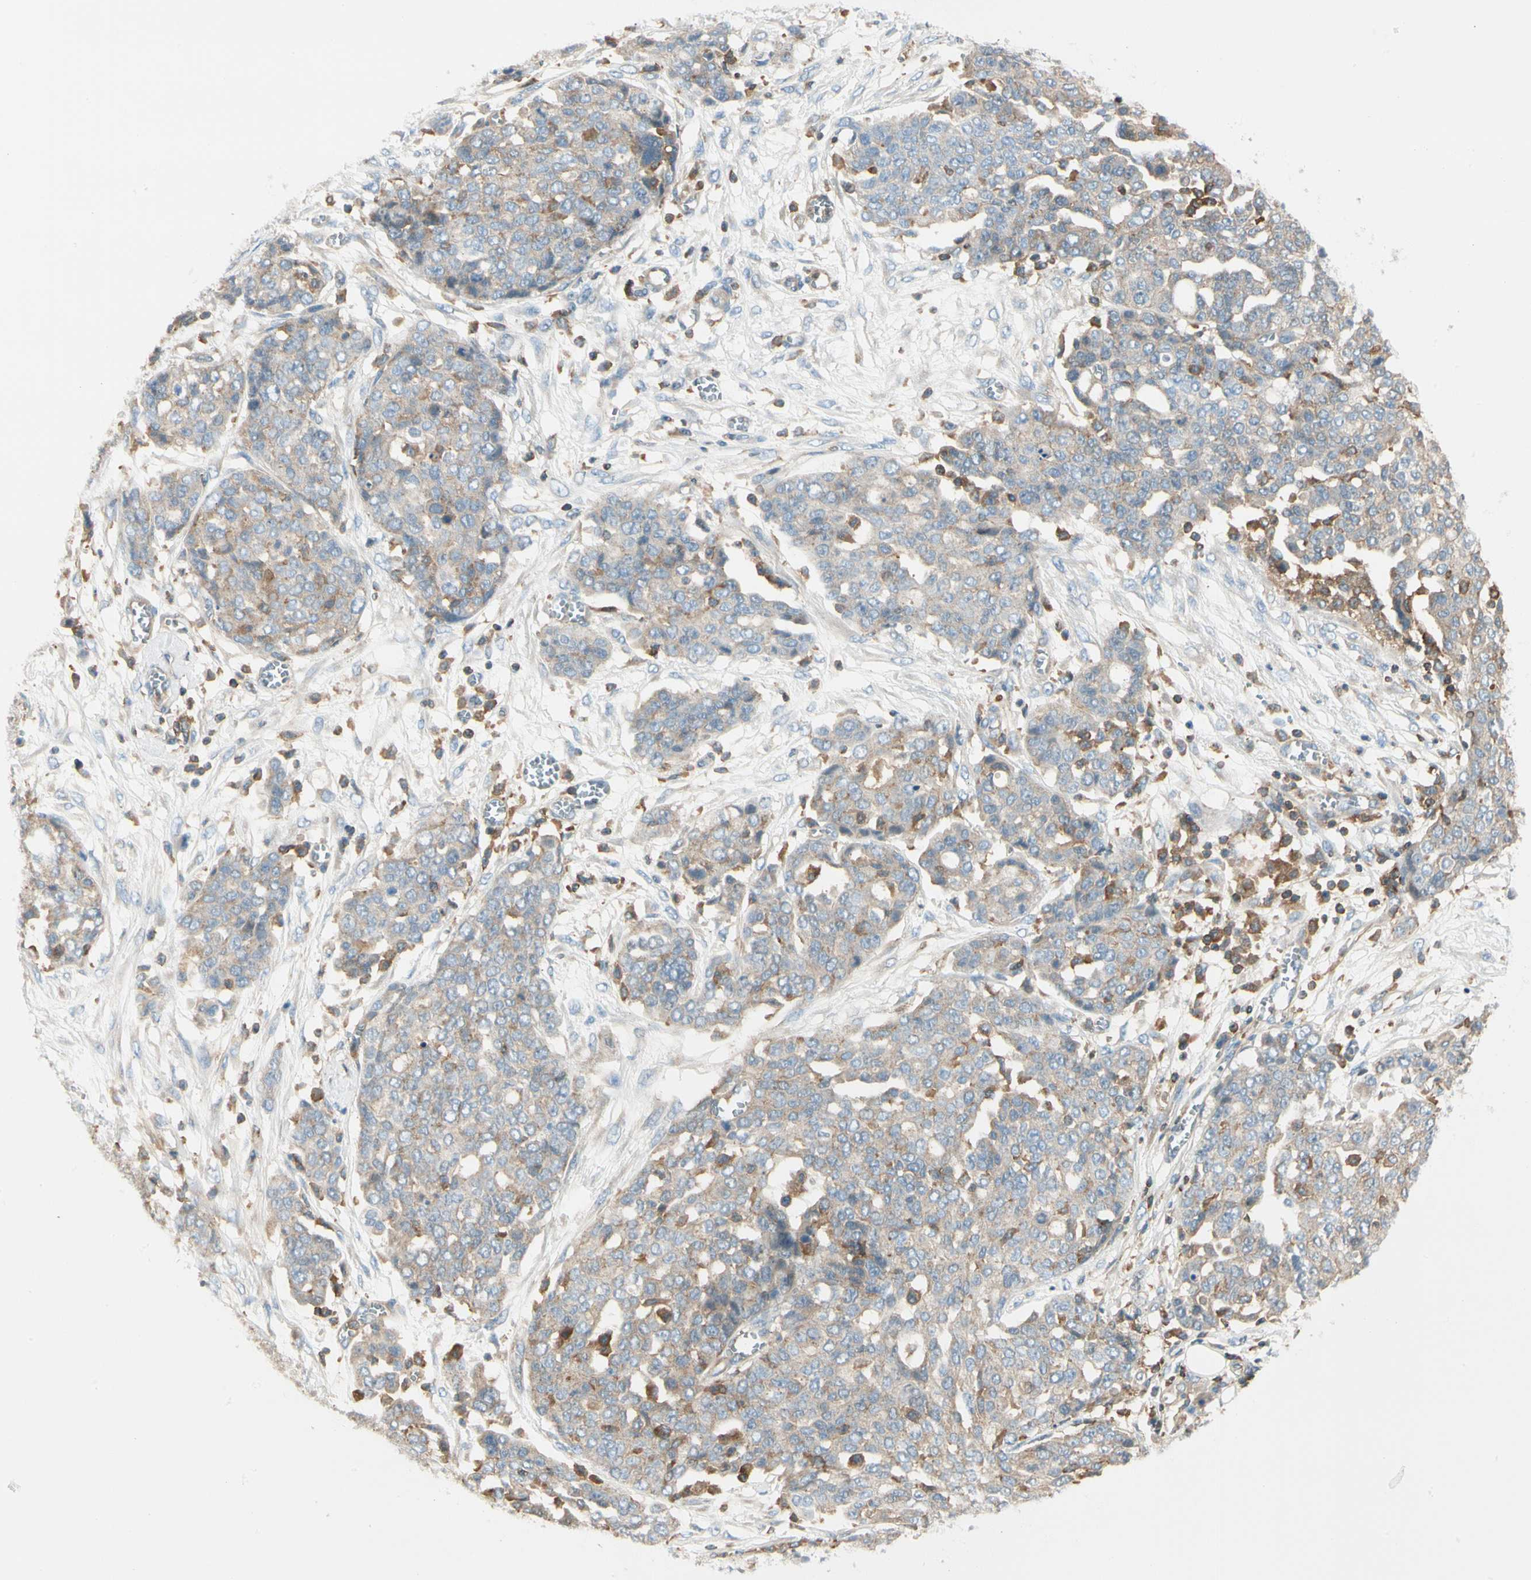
{"staining": {"intensity": "weak", "quantity": ">75%", "location": "cytoplasmic/membranous"}, "tissue": "ovarian cancer", "cell_type": "Tumor cells", "image_type": "cancer", "snomed": [{"axis": "morphology", "description": "Cystadenocarcinoma, serous, NOS"}, {"axis": "topography", "description": "Soft tissue"}, {"axis": "topography", "description": "Ovary"}], "caption": "A photomicrograph showing weak cytoplasmic/membranous expression in approximately >75% of tumor cells in ovarian serous cystadenocarcinoma, as visualized by brown immunohistochemical staining.", "gene": "CAPZA2", "patient": {"sex": "female", "age": 57}}